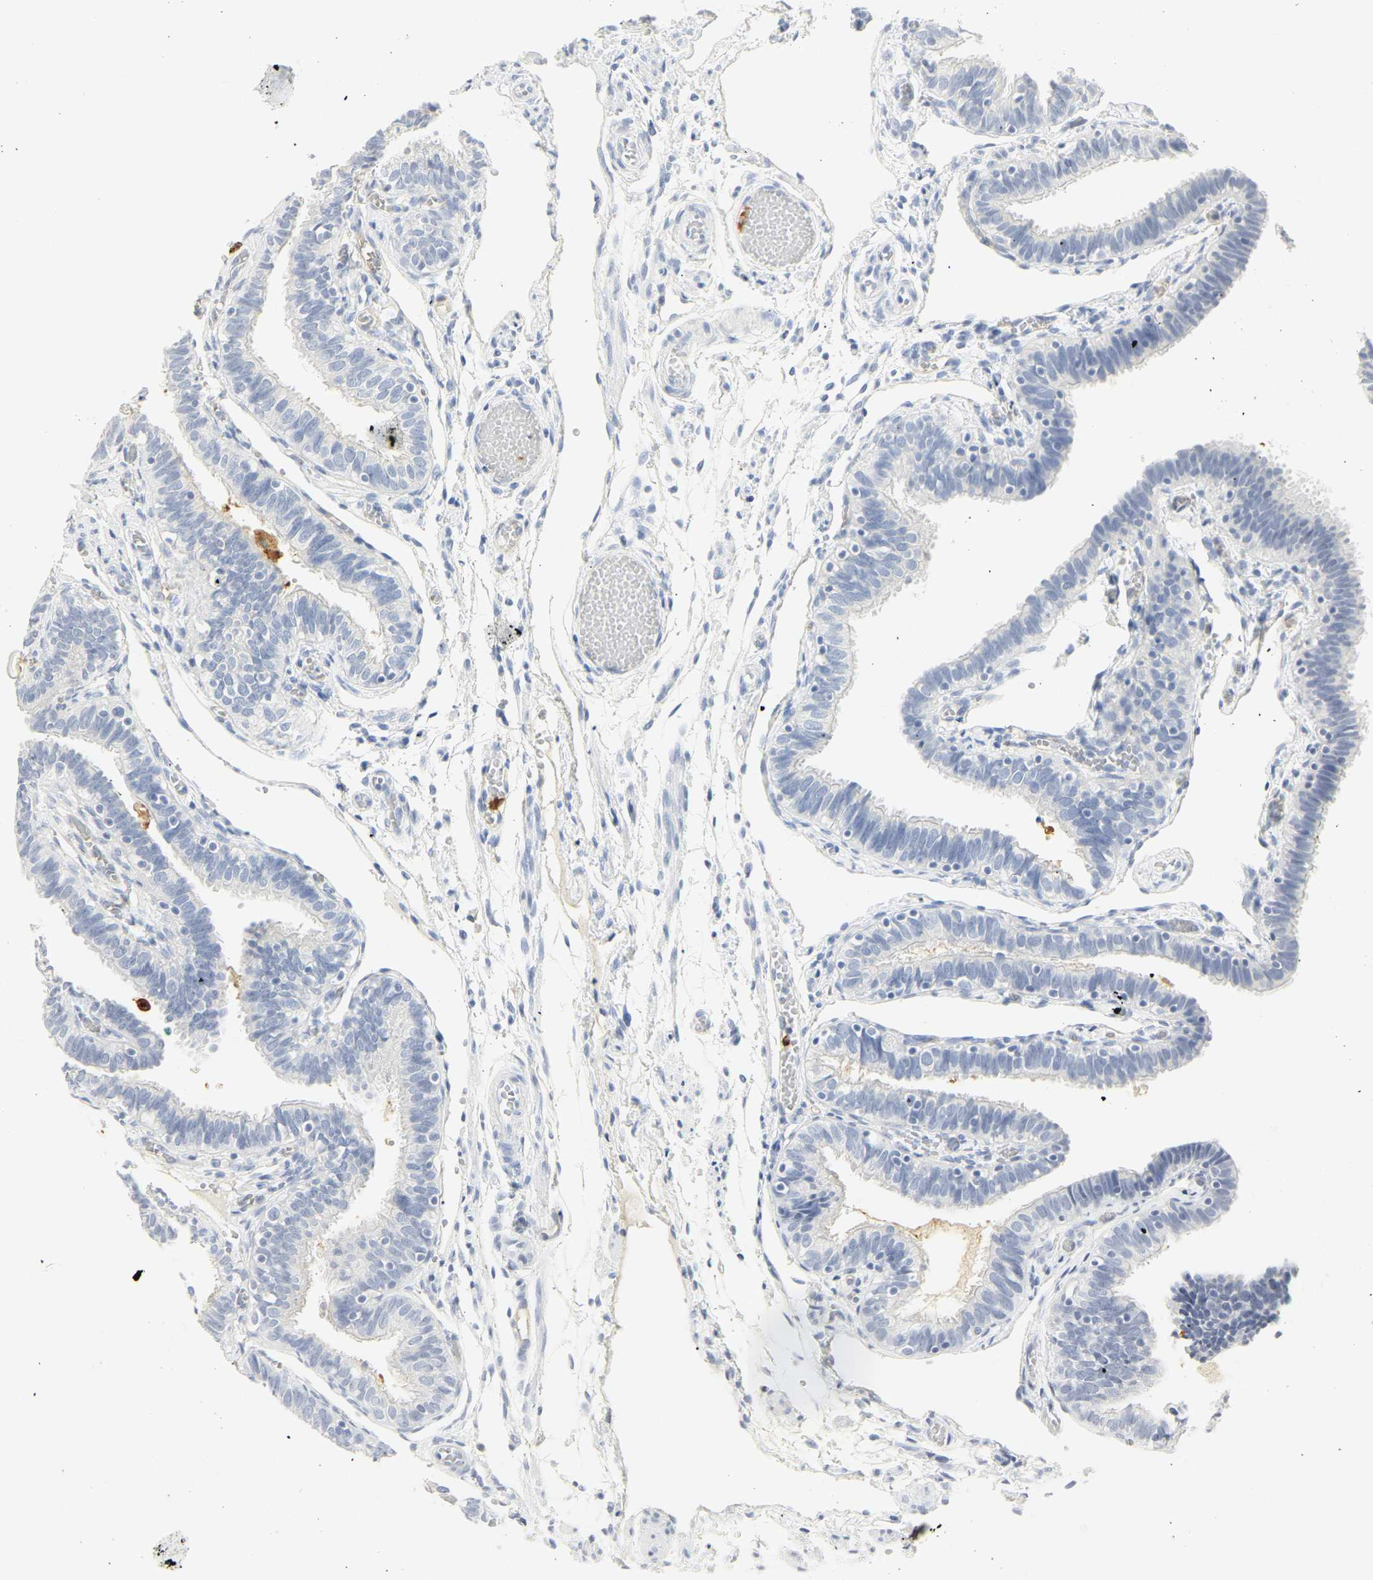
{"staining": {"intensity": "negative", "quantity": "none", "location": "none"}, "tissue": "fallopian tube", "cell_type": "Glandular cells", "image_type": "normal", "snomed": [{"axis": "morphology", "description": "Normal tissue, NOS"}, {"axis": "topography", "description": "Fallopian tube"}], "caption": "The micrograph reveals no staining of glandular cells in normal fallopian tube.", "gene": "CEACAM5", "patient": {"sex": "female", "age": 46}}